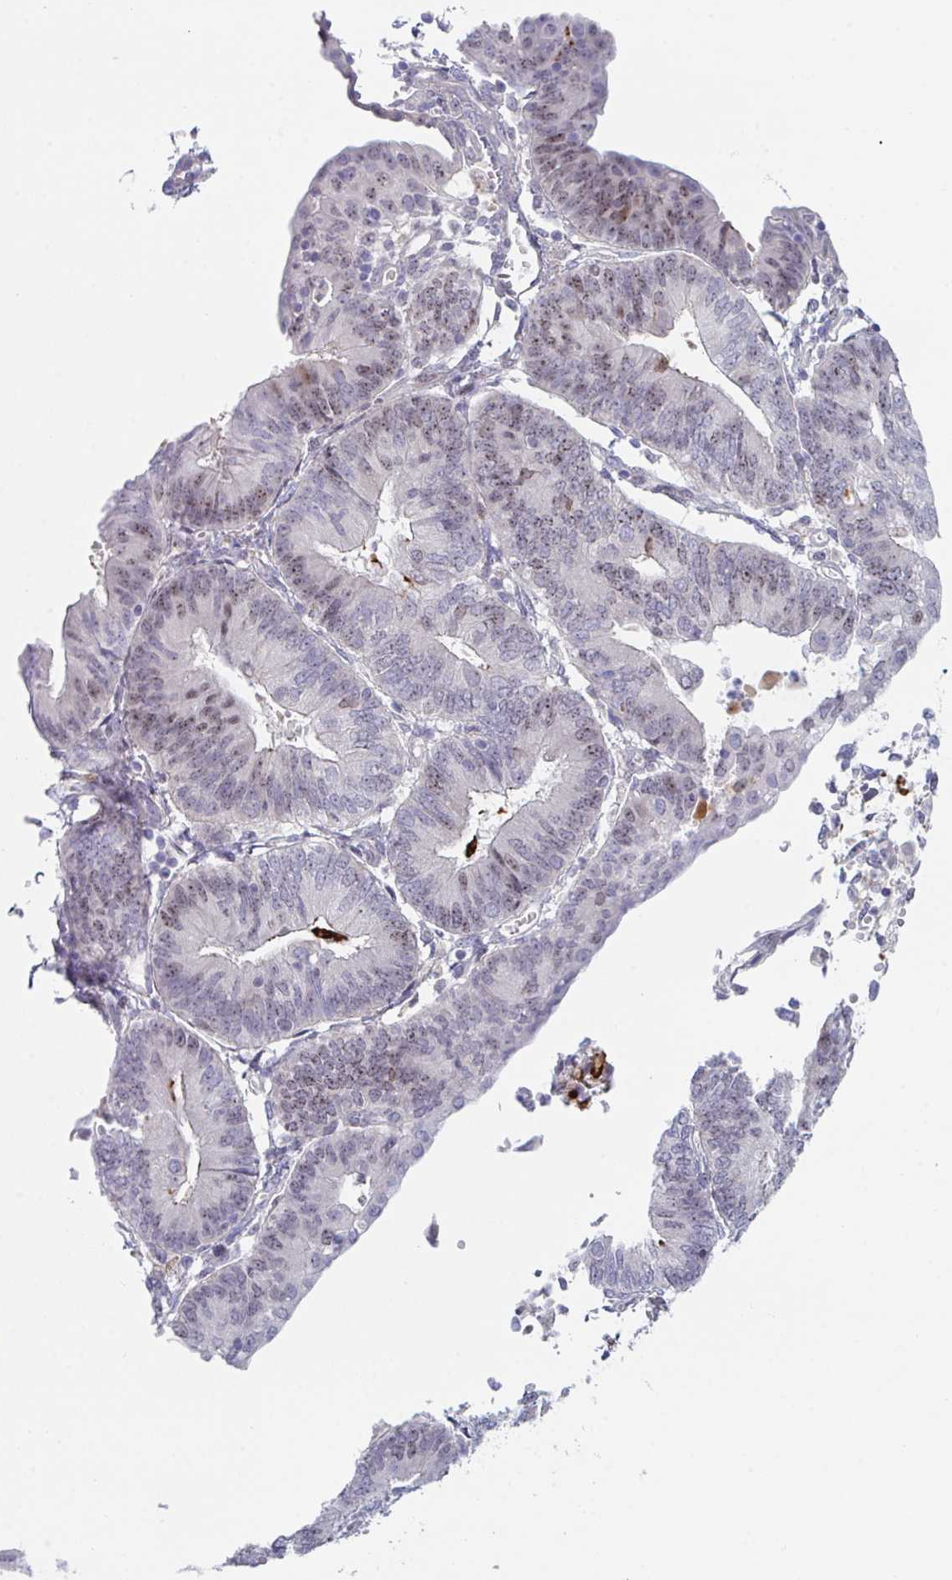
{"staining": {"intensity": "weak", "quantity": "25%-75%", "location": "nuclear"}, "tissue": "endometrial cancer", "cell_type": "Tumor cells", "image_type": "cancer", "snomed": [{"axis": "morphology", "description": "Adenocarcinoma, NOS"}, {"axis": "topography", "description": "Endometrium"}], "caption": "This image demonstrates endometrial adenocarcinoma stained with IHC to label a protein in brown. The nuclear of tumor cells show weak positivity for the protein. Nuclei are counter-stained blue.", "gene": "CENPT", "patient": {"sex": "female", "age": 65}}